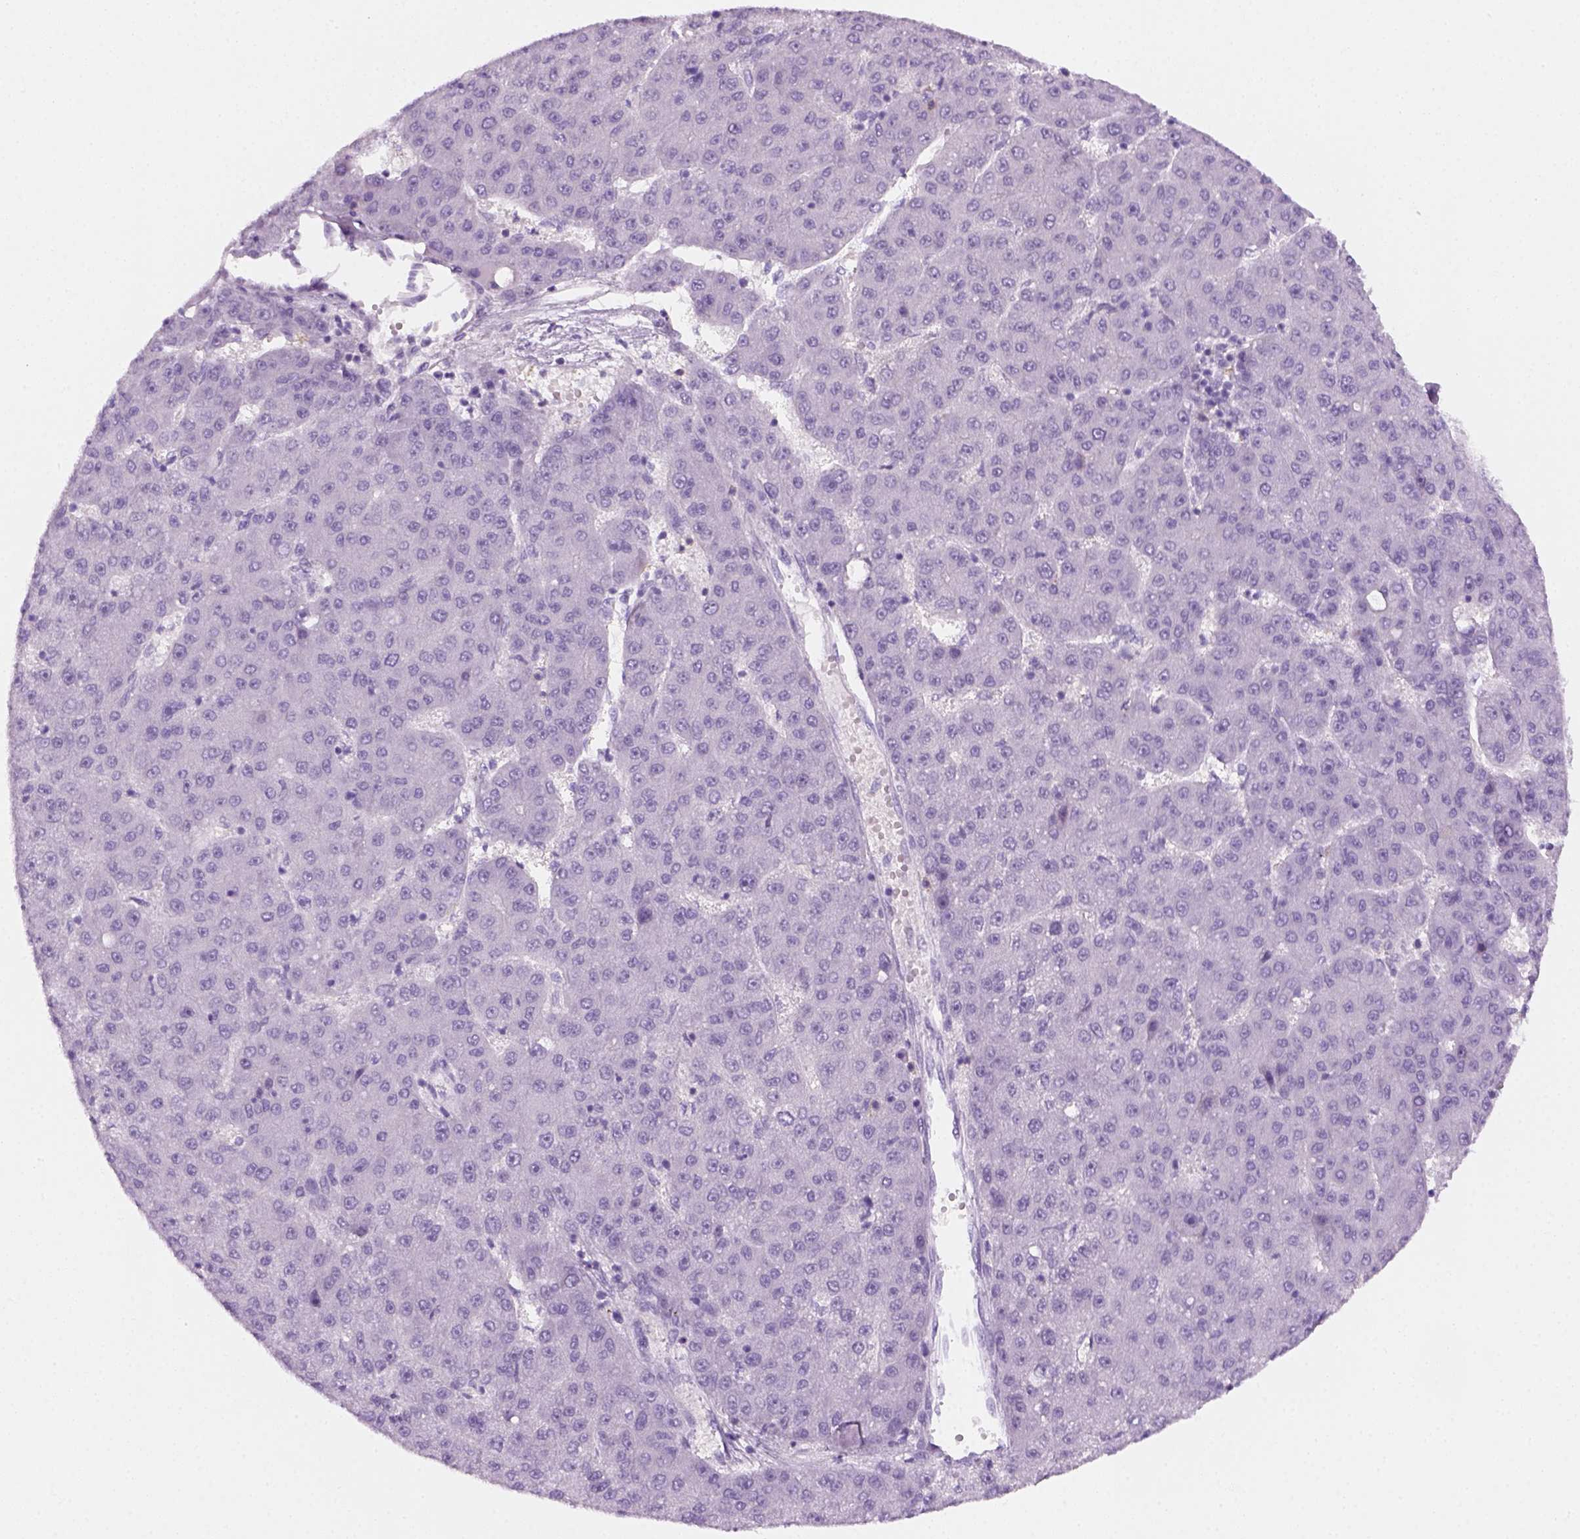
{"staining": {"intensity": "negative", "quantity": "none", "location": "none"}, "tissue": "liver cancer", "cell_type": "Tumor cells", "image_type": "cancer", "snomed": [{"axis": "morphology", "description": "Carcinoma, Hepatocellular, NOS"}, {"axis": "topography", "description": "Liver"}], "caption": "Human hepatocellular carcinoma (liver) stained for a protein using IHC displays no staining in tumor cells.", "gene": "AQP3", "patient": {"sex": "male", "age": 67}}